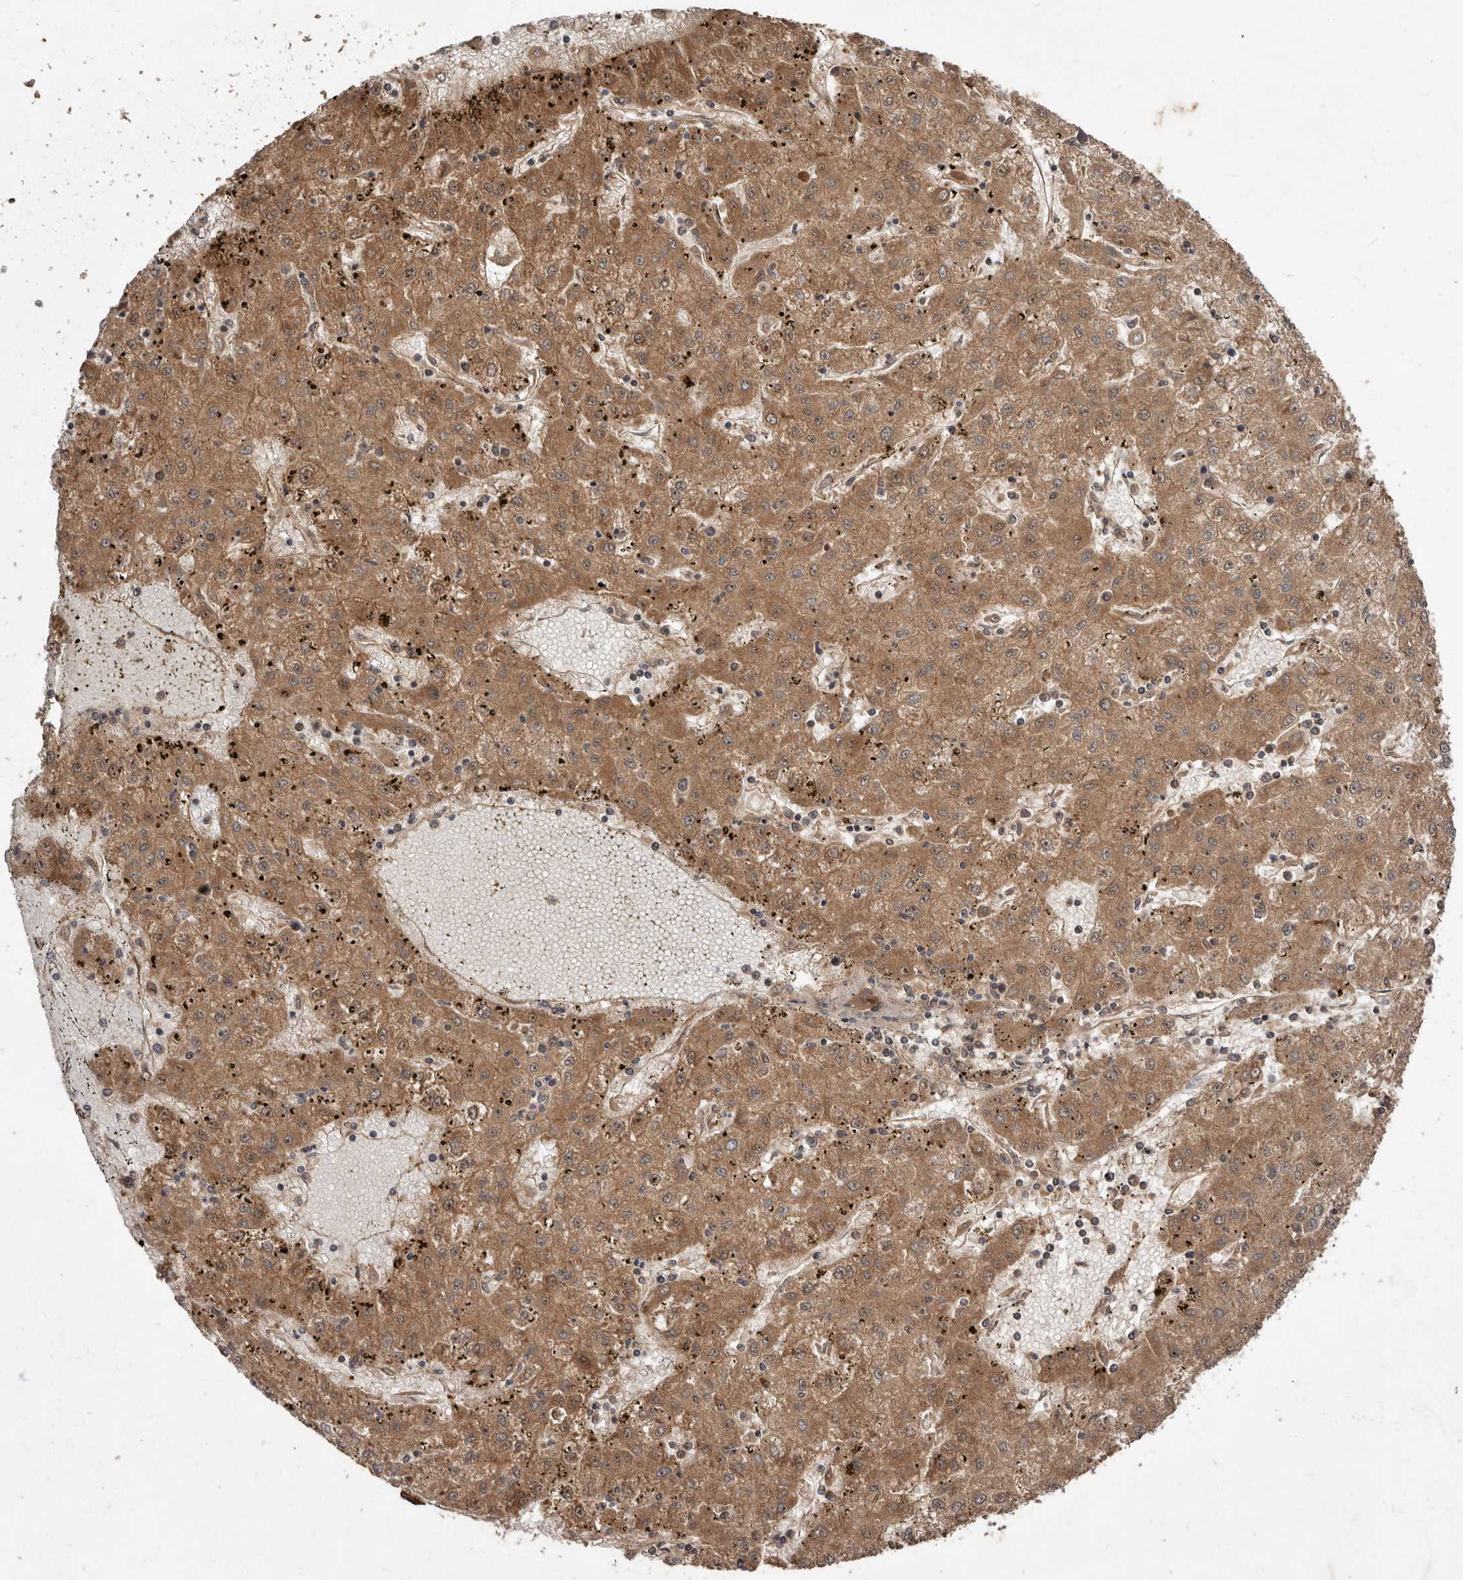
{"staining": {"intensity": "moderate", "quantity": ">75%", "location": "cytoplasmic/membranous"}, "tissue": "liver cancer", "cell_type": "Tumor cells", "image_type": "cancer", "snomed": [{"axis": "morphology", "description": "Carcinoma, Hepatocellular, NOS"}, {"axis": "topography", "description": "Liver"}], "caption": "A brown stain highlights moderate cytoplasmic/membranous staining of a protein in hepatocellular carcinoma (liver) tumor cells. (IHC, brightfield microscopy, high magnification).", "gene": "STK36", "patient": {"sex": "male", "age": 72}}